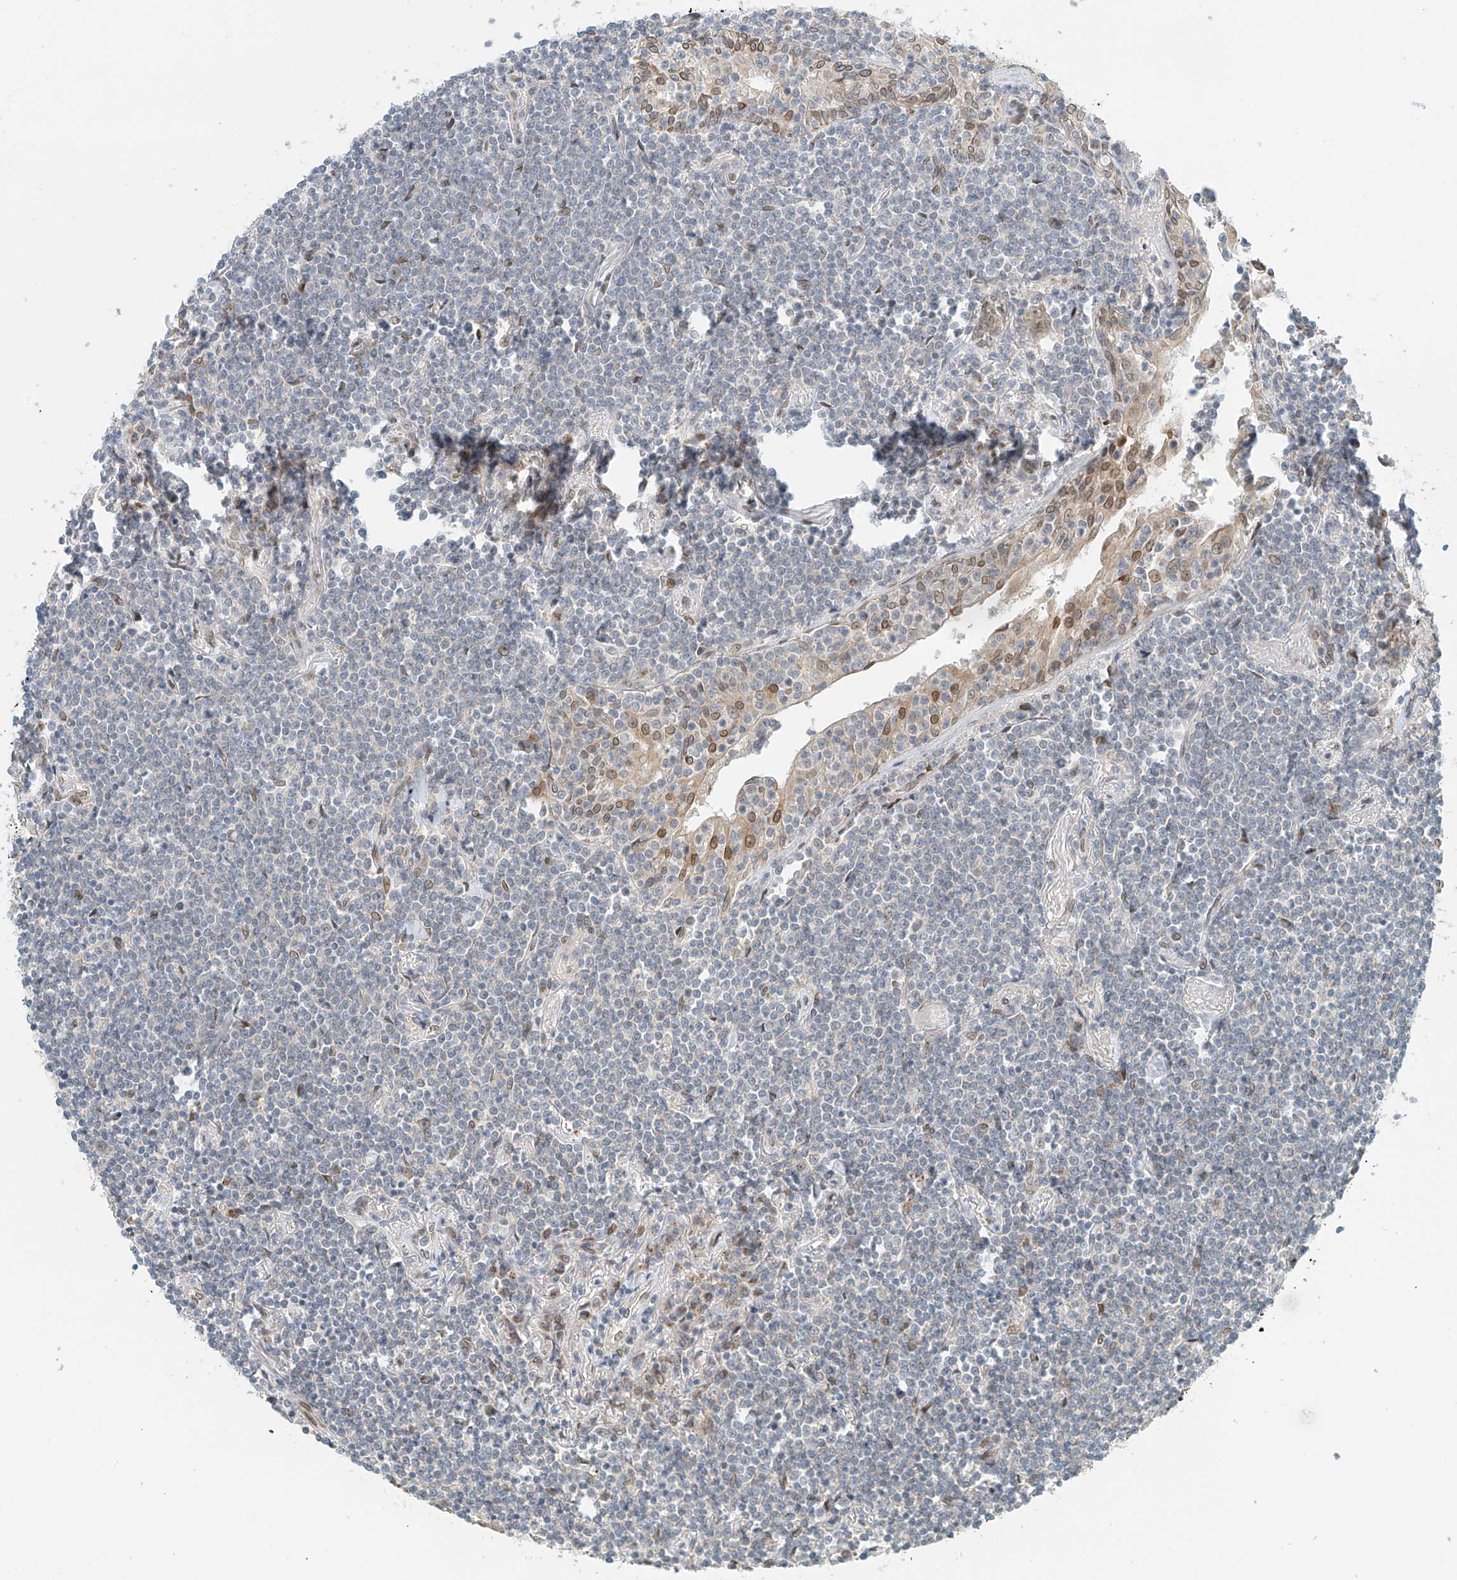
{"staining": {"intensity": "negative", "quantity": "none", "location": "none"}, "tissue": "lymphoma", "cell_type": "Tumor cells", "image_type": "cancer", "snomed": [{"axis": "morphology", "description": "Malignant lymphoma, non-Hodgkin's type, Low grade"}, {"axis": "topography", "description": "Lung"}], "caption": "An IHC photomicrograph of lymphoma is shown. There is no staining in tumor cells of lymphoma.", "gene": "STARD9", "patient": {"sex": "female", "age": 71}}